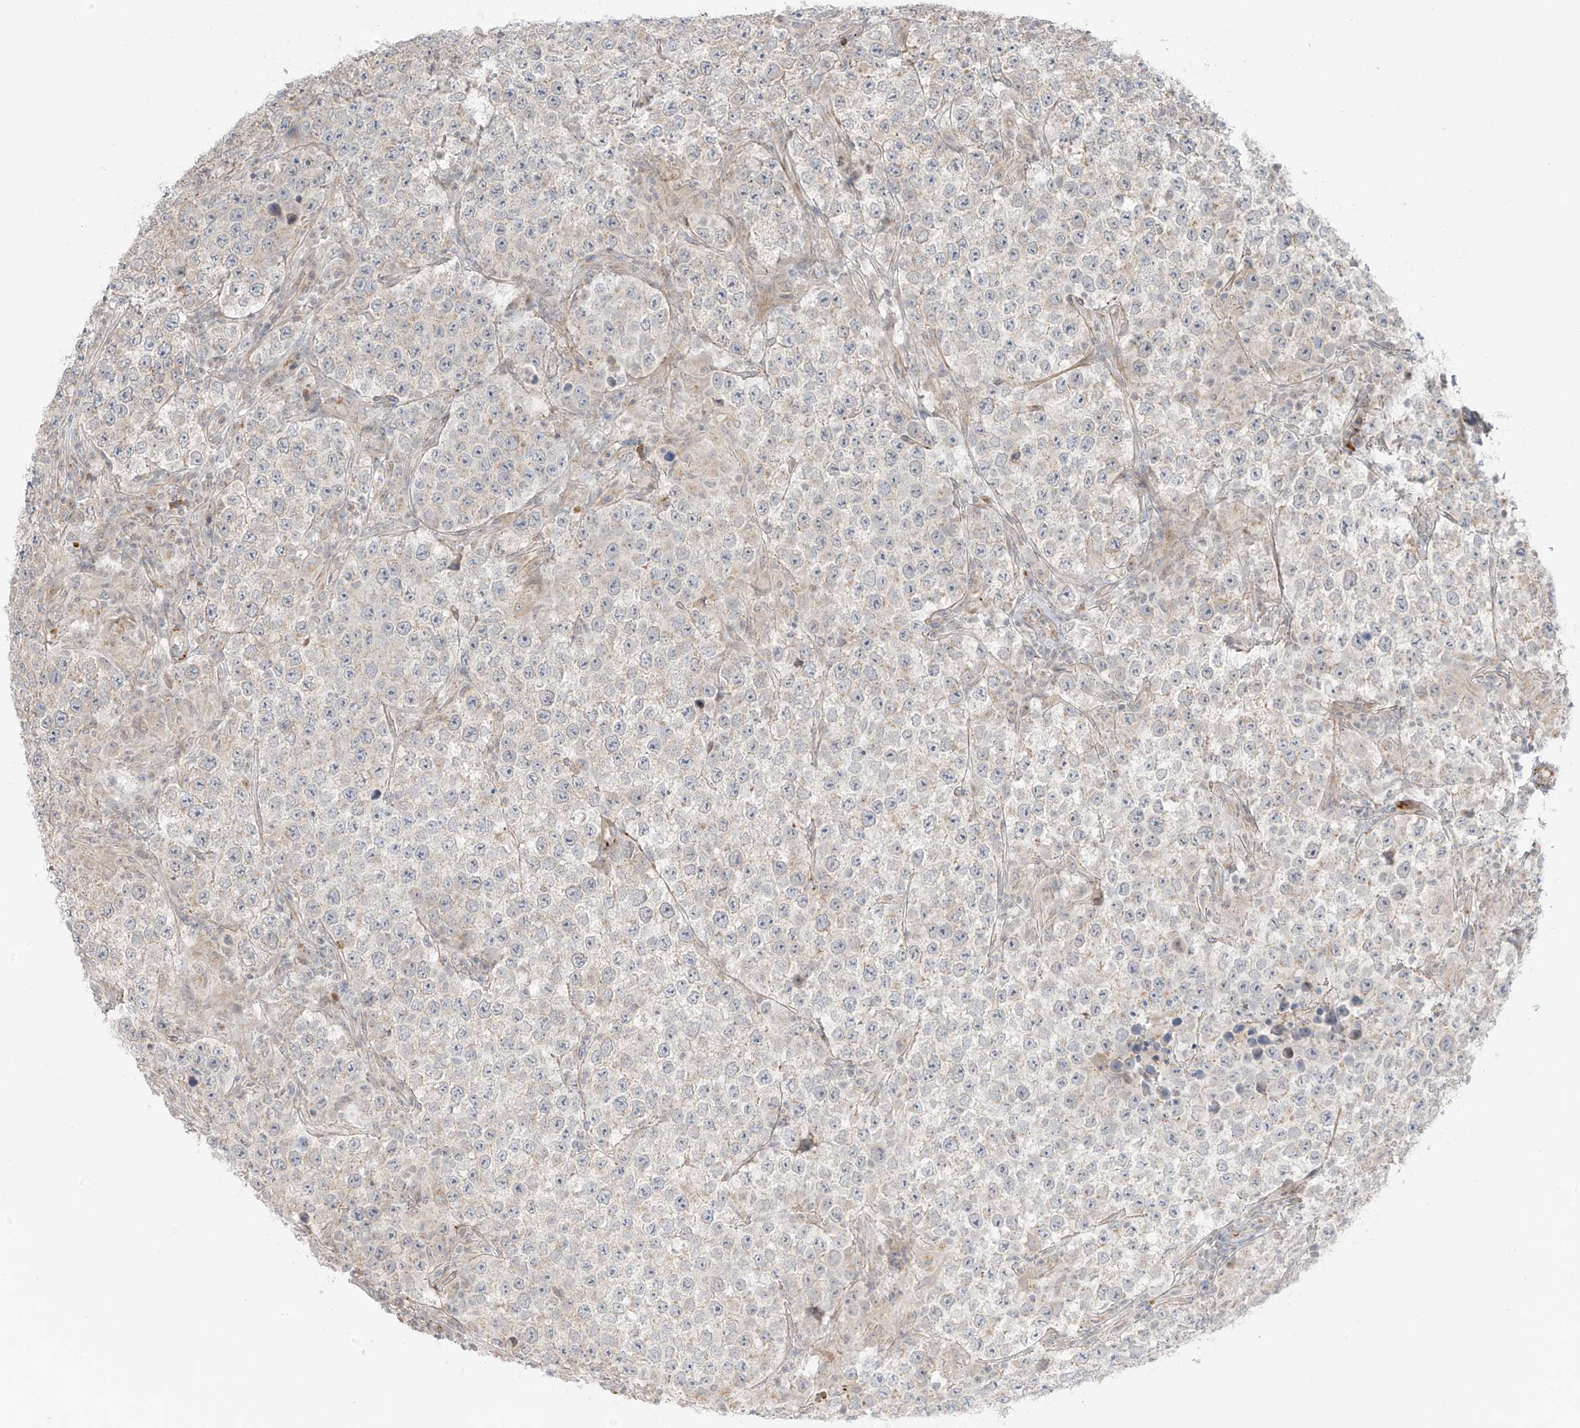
{"staining": {"intensity": "negative", "quantity": "none", "location": "none"}, "tissue": "testis cancer", "cell_type": "Tumor cells", "image_type": "cancer", "snomed": [{"axis": "morphology", "description": "Normal tissue, NOS"}, {"axis": "morphology", "description": "Urothelial carcinoma, High grade"}, {"axis": "morphology", "description": "Seminoma, NOS"}, {"axis": "morphology", "description": "Carcinoma, Embryonal, NOS"}, {"axis": "topography", "description": "Urinary bladder"}, {"axis": "topography", "description": "Testis"}], "caption": "Histopathology image shows no protein positivity in tumor cells of testis cancer (embryonal carcinoma) tissue.", "gene": "HS6ST2", "patient": {"sex": "male", "age": 41}}